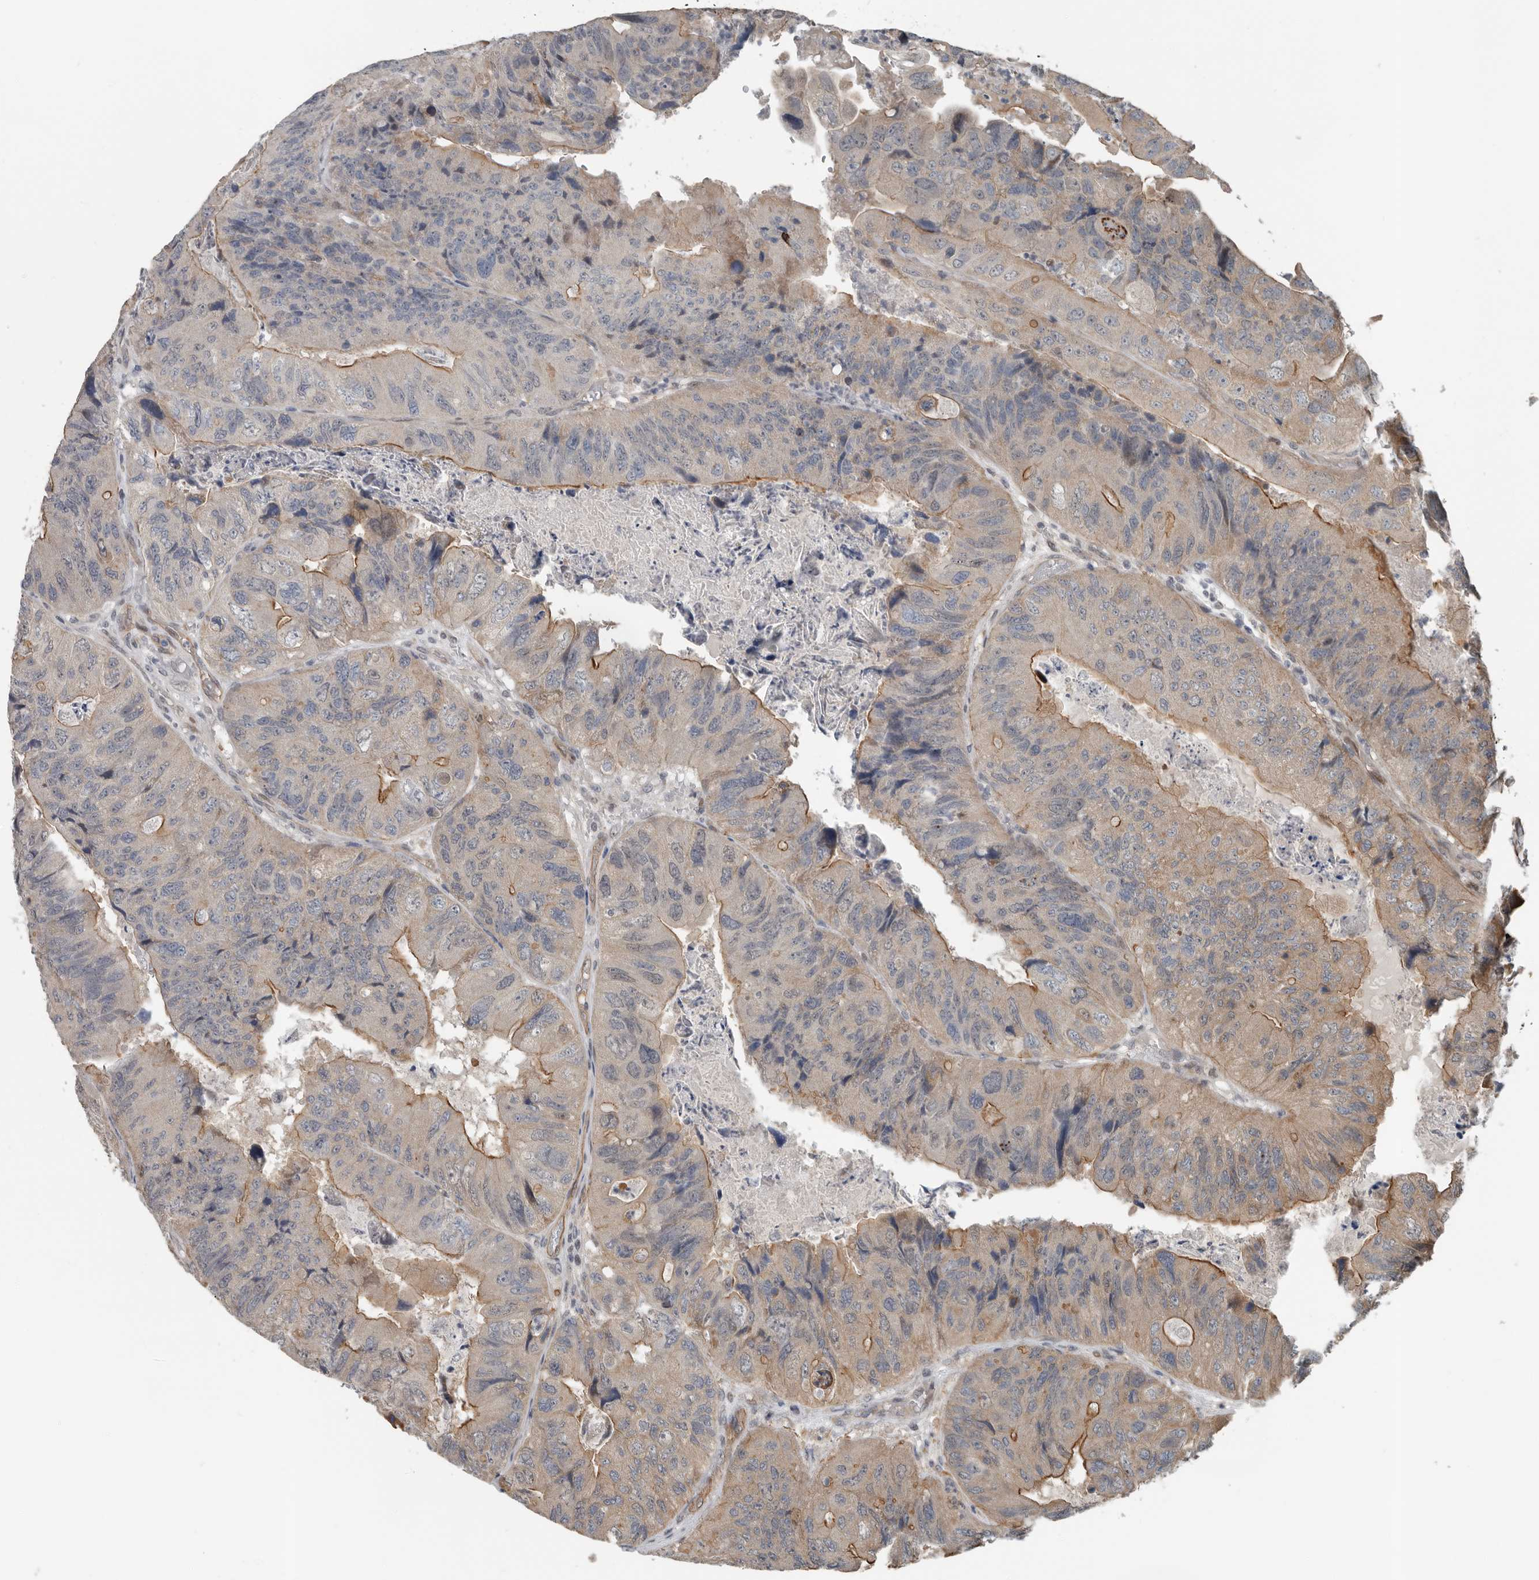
{"staining": {"intensity": "moderate", "quantity": "<25%", "location": "cytoplasmic/membranous"}, "tissue": "colorectal cancer", "cell_type": "Tumor cells", "image_type": "cancer", "snomed": [{"axis": "morphology", "description": "Adenocarcinoma, NOS"}, {"axis": "topography", "description": "Rectum"}], "caption": "This micrograph displays colorectal adenocarcinoma stained with immunohistochemistry to label a protein in brown. The cytoplasmic/membranous of tumor cells show moderate positivity for the protein. Nuclei are counter-stained blue.", "gene": "YOD1", "patient": {"sex": "male", "age": 63}}